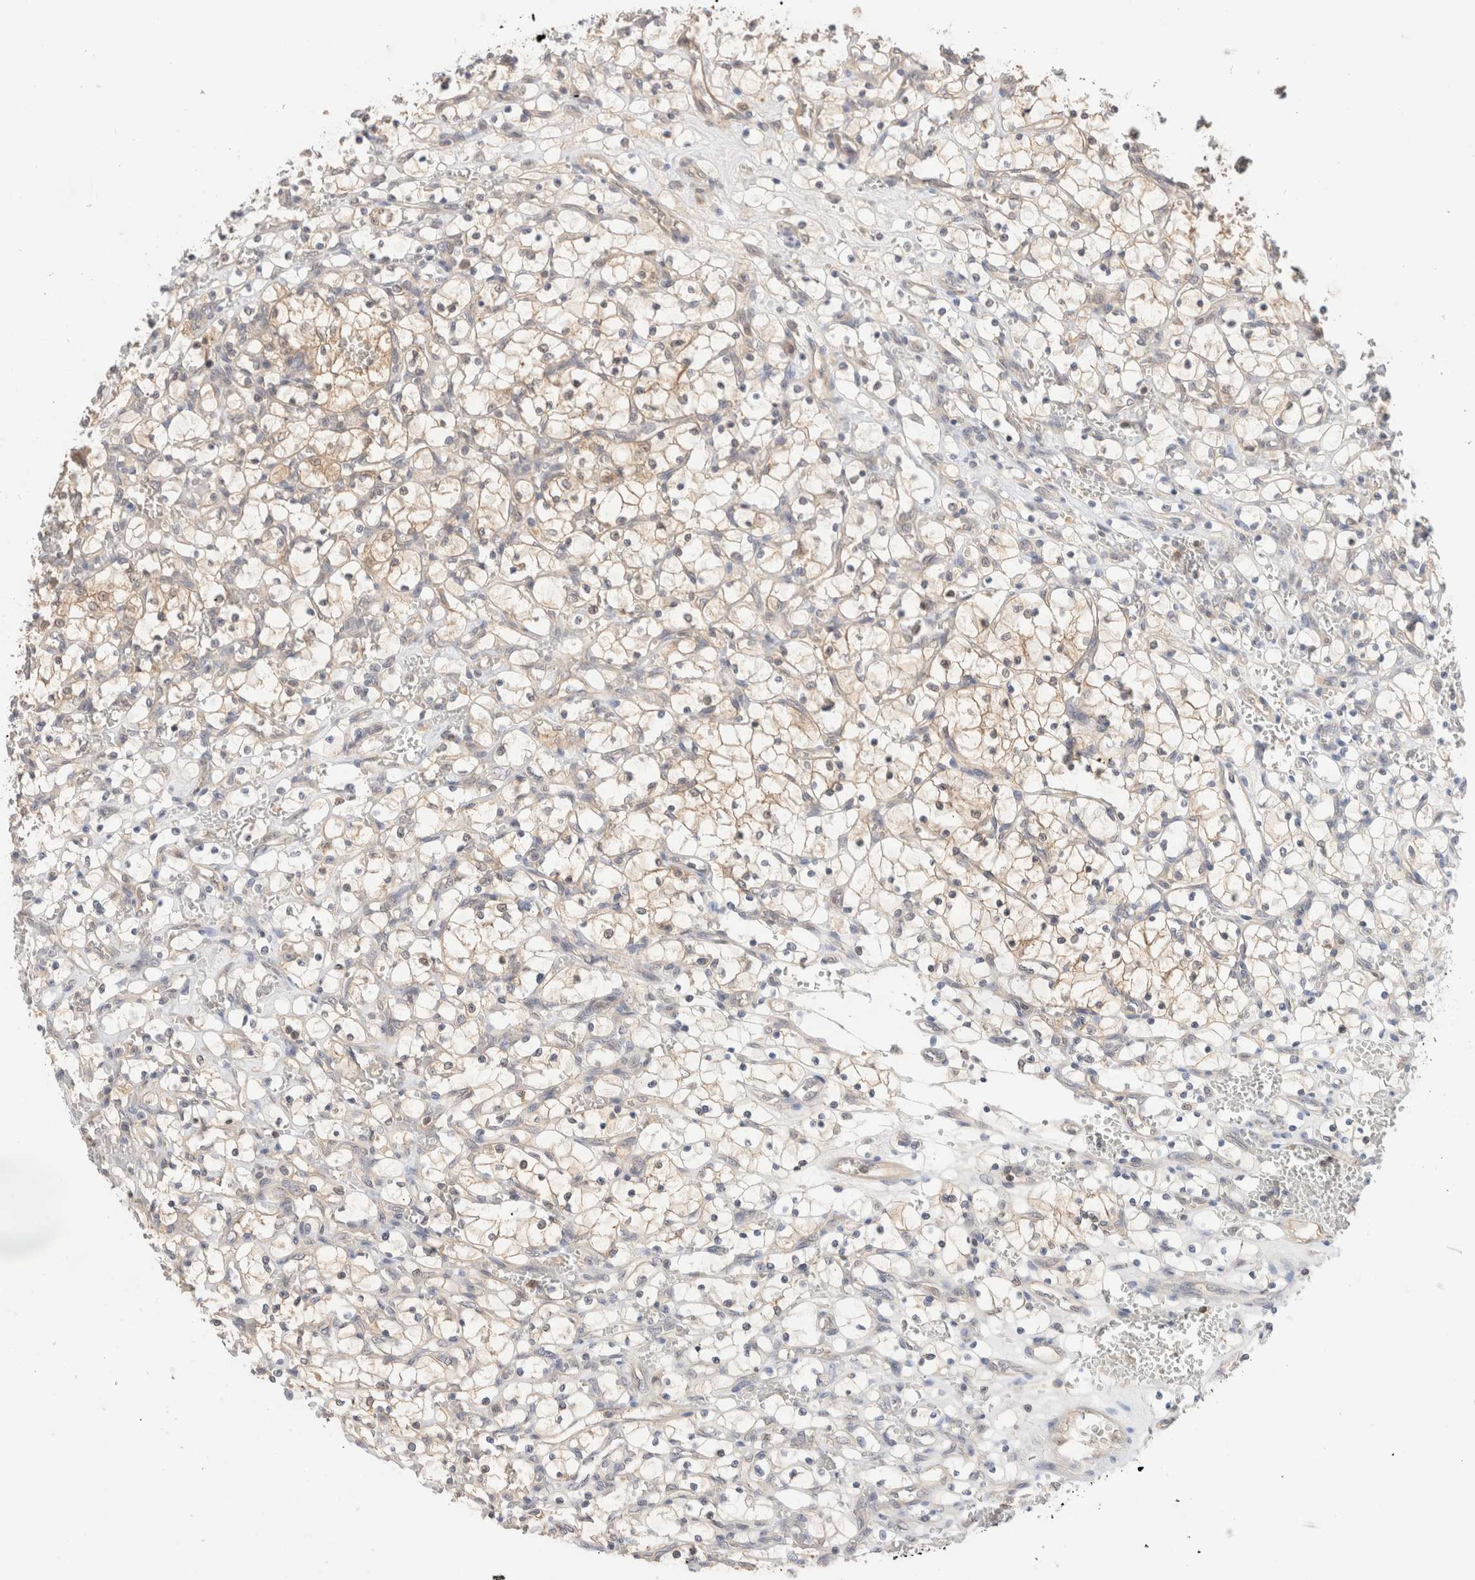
{"staining": {"intensity": "weak", "quantity": "25%-75%", "location": "cytoplasmic/membranous"}, "tissue": "renal cancer", "cell_type": "Tumor cells", "image_type": "cancer", "snomed": [{"axis": "morphology", "description": "Adenocarcinoma, NOS"}, {"axis": "topography", "description": "Kidney"}], "caption": "Renal cancer was stained to show a protein in brown. There is low levels of weak cytoplasmic/membranous expression in about 25%-75% of tumor cells.", "gene": "C17orf97", "patient": {"sex": "female", "age": 69}}